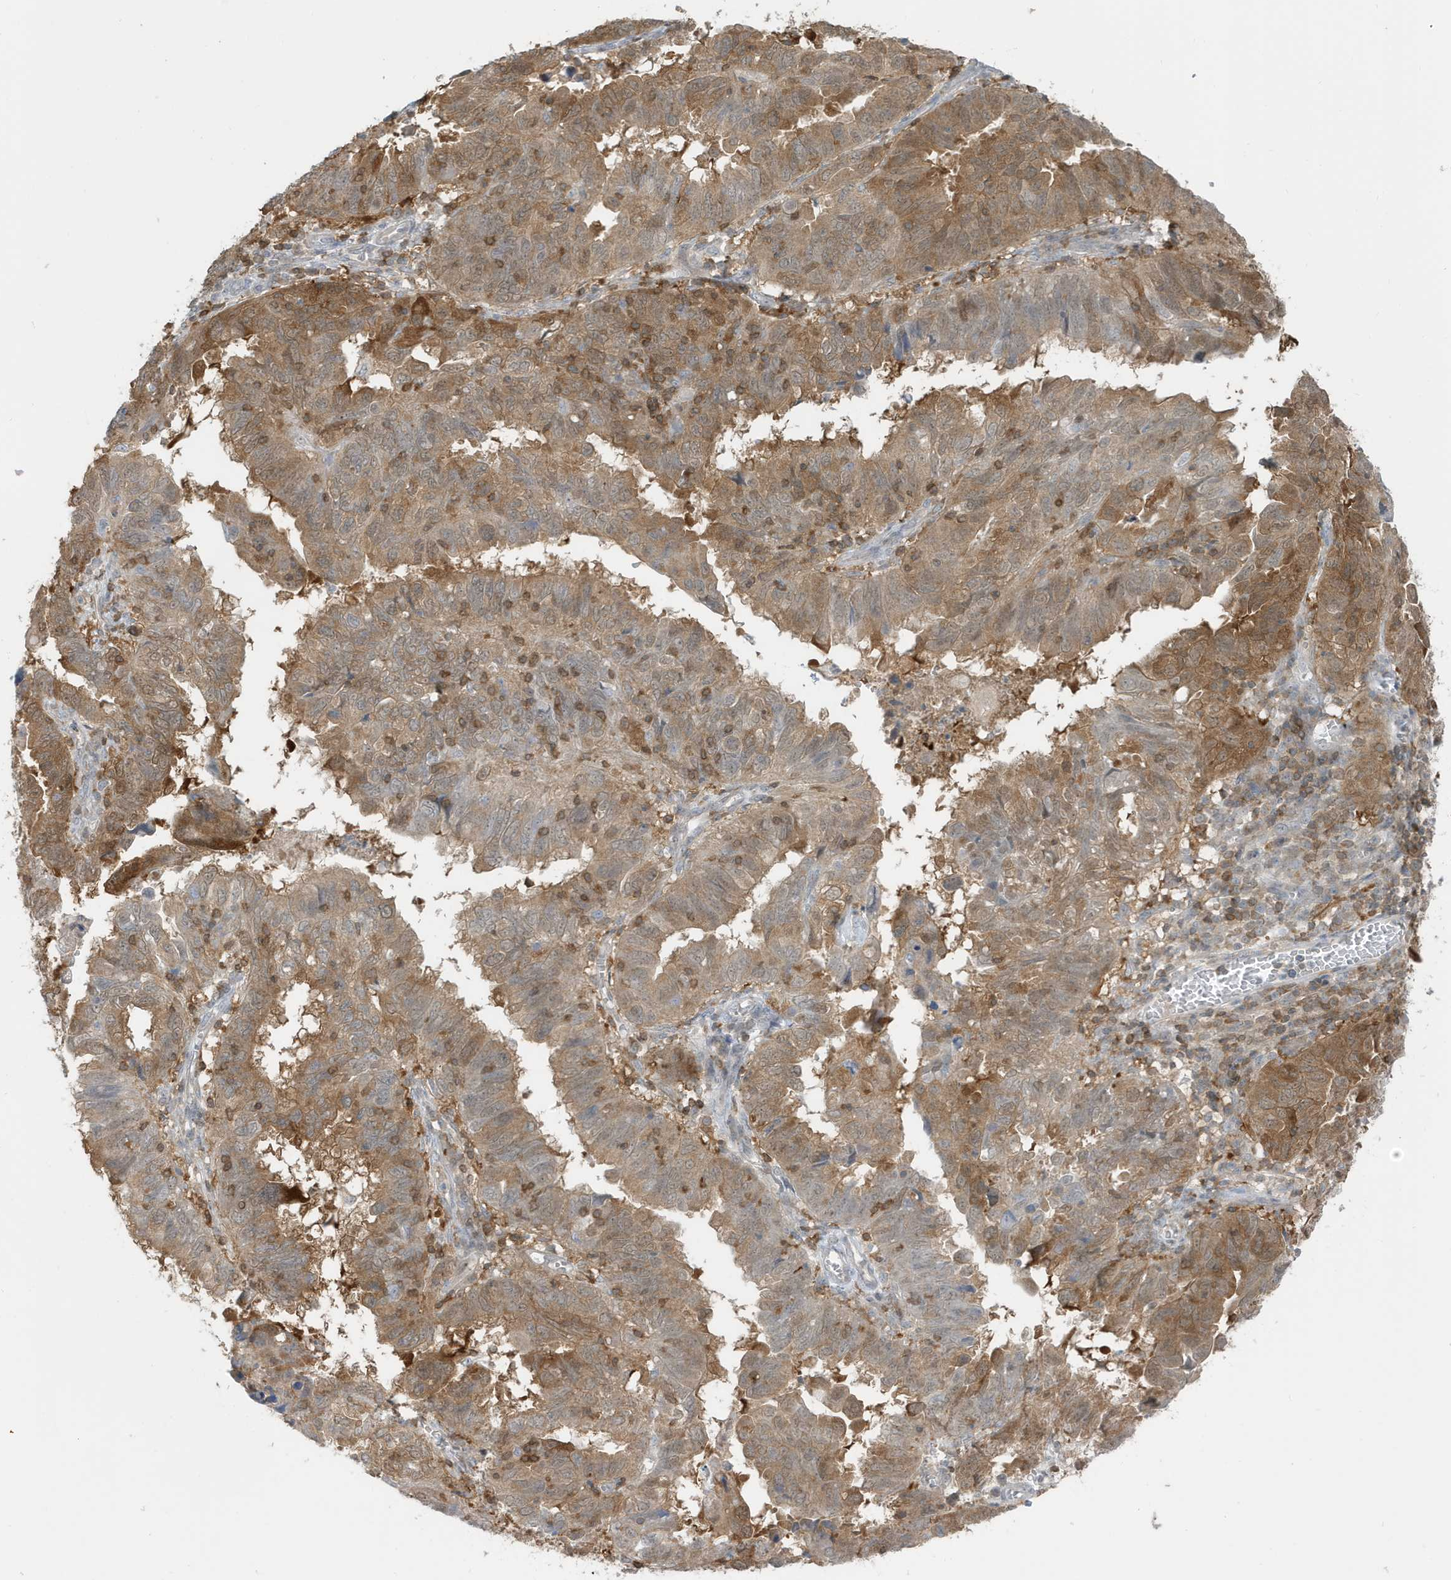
{"staining": {"intensity": "moderate", "quantity": ">75%", "location": "cytoplasmic/membranous"}, "tissue": "endometrial cancer", "cell_type": "Tumor cells", "image_type": "cancer", "snomed": [{"axis": "morphology", "description": "Adenocarcinoma, NOS"}, {"axis": "topography", "description": "Uterus"}], "caption": "This is a photomicrograph of immunohistochemistry staining of endometrial cancer (adenocarcinoma), which shows moderate positivity in the cytoplasmic/membranous of tumor cells.", "gene": "OGA", "patient": {"sex": "female", "age": 77}}